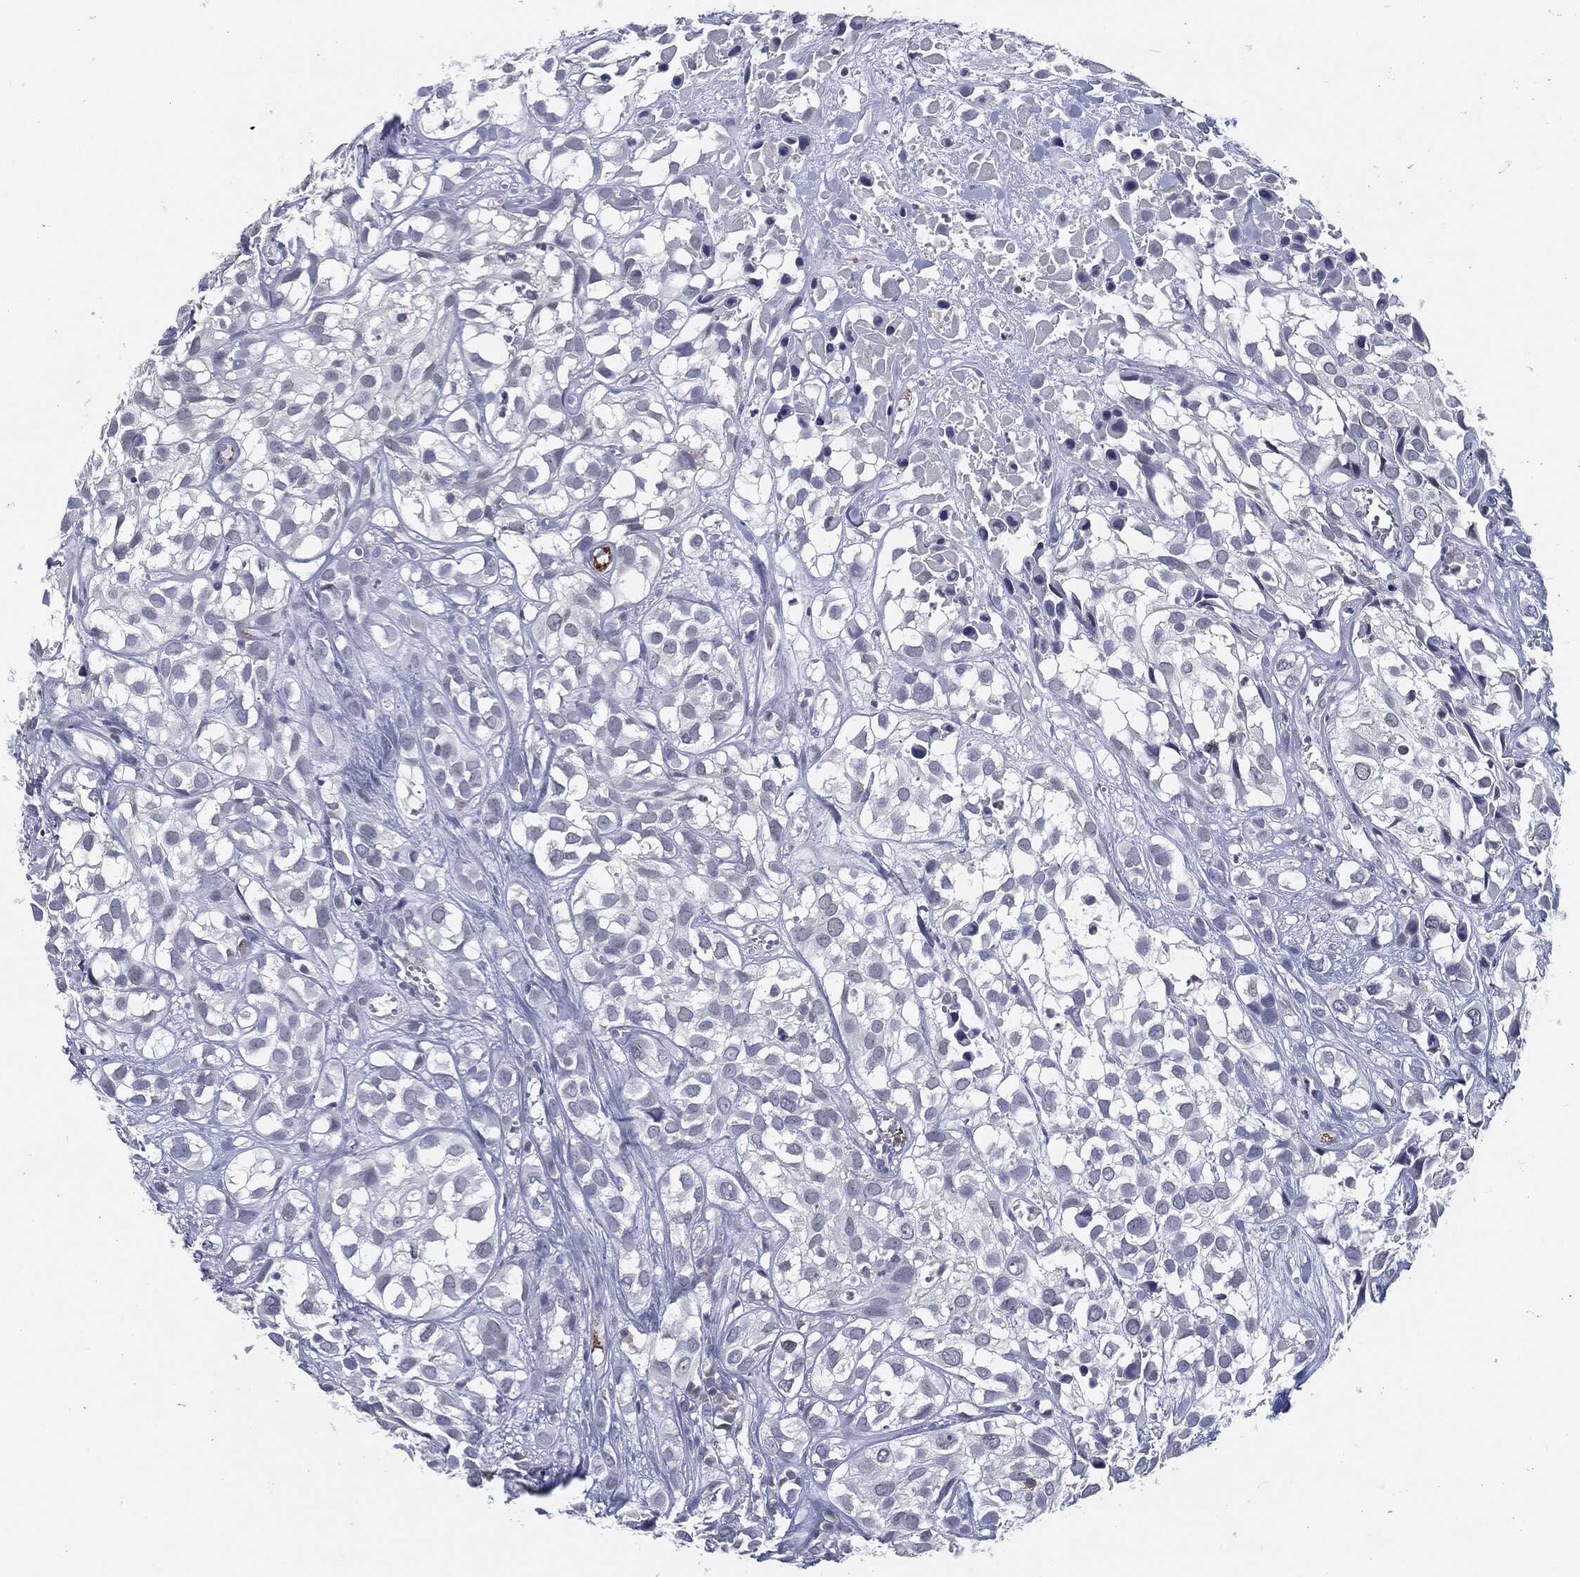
{"staining": {"intensity": "negative", "quantity": "none", "location": "none"}, "tissue": "urothelial cancer", "cell_type": "Tumor cells", "image_type": "cancer", "snomed": [{"axis": "morphology", "description": "Urothelial carcinoma, High grade"}, {"axis": "topography", "description": "Urinary bladder"}], "caption": "Image shows no protein positivity in tumor cells of urothelial carcinoma (high-grade) tissue.", "gene": "PROM1", "patient": {"sex": "male", "age": 56}}